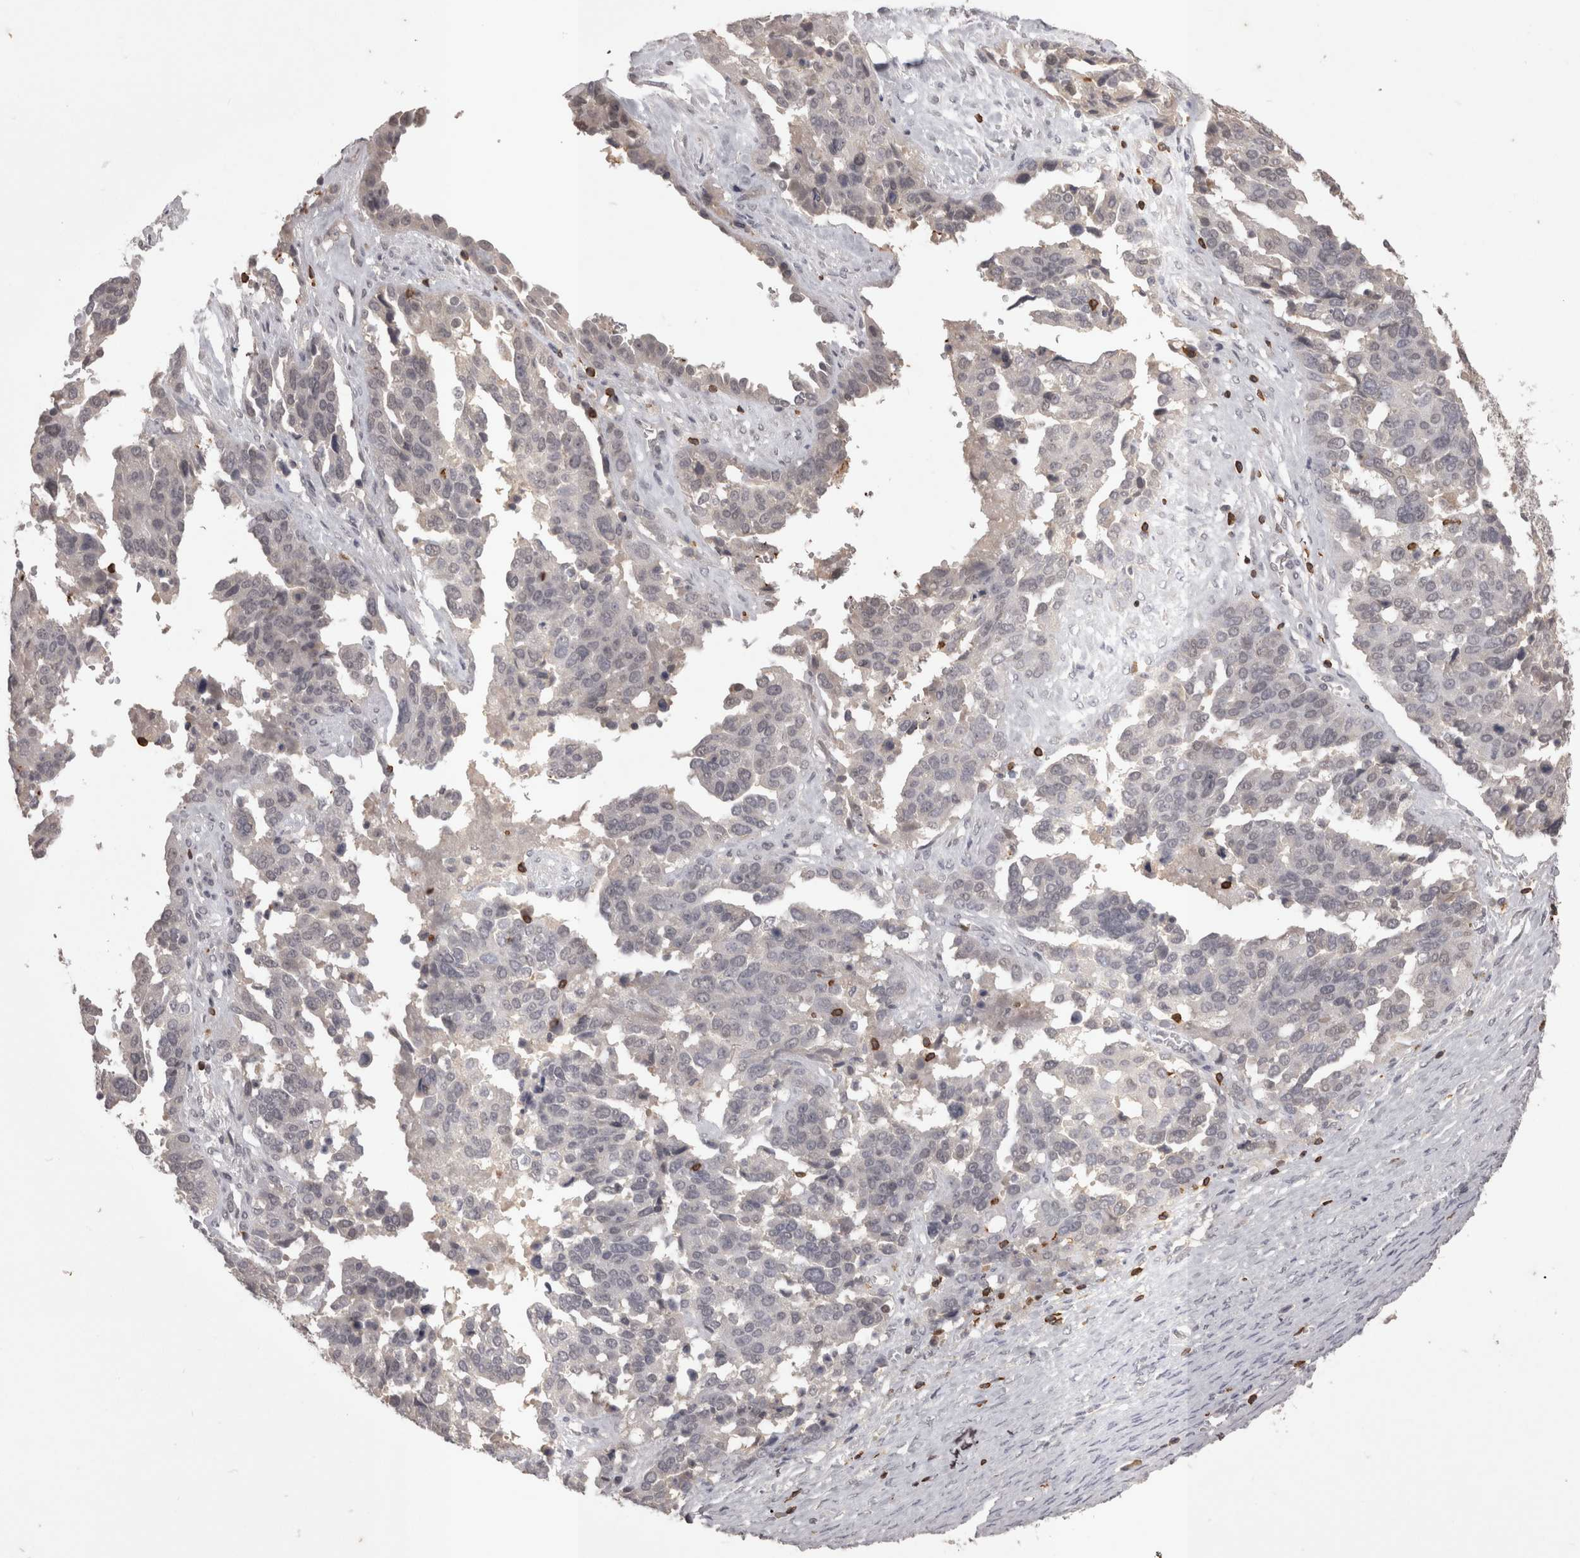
{"staining": {"intensity": "negative", "quantity": "none", "location": "none"}, "tissue": "ovarian cancer", "cell_type": "Tumor cells", "image_type": "cancer", "snomed": [{"axis": "morphology", "description": "Cystadenocarcinoma, serous, NOS"}, {"axis": "topography", "description": "Ovary"}], "caption": "IHC of human ovarian serous cystadenocarcinoma demonstrates no staining in tumor cells.", "gene": "SKAP1", "patient": {"sex": "female", "age": 44}}